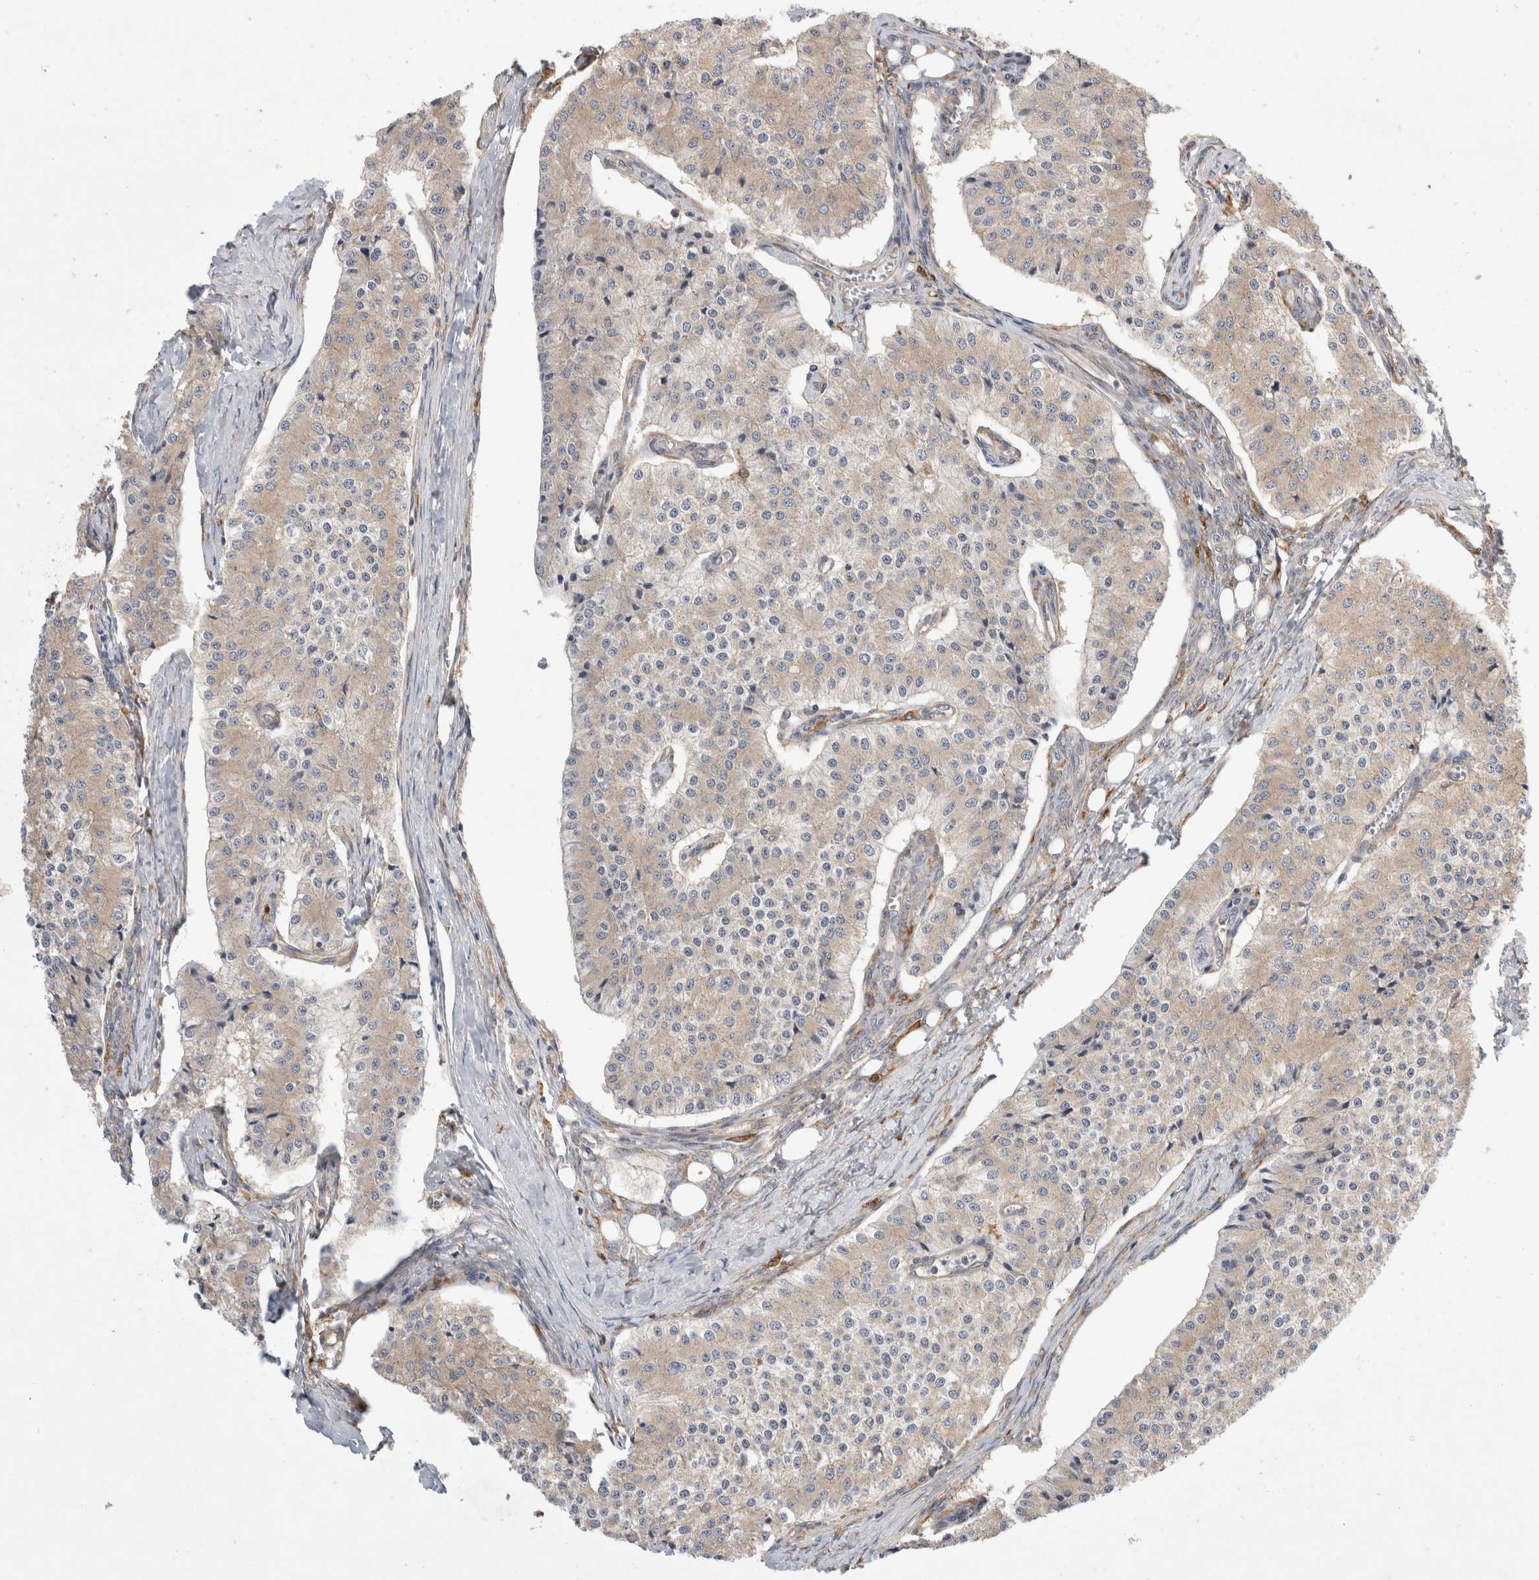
{"staining": {"intensity": "weak", "quantity": ">75%", "location": "cytoplasmic/membranous"}, "tissue": "carcinoid", "cell_type": "Tumor cells", "image_type": "cancer", "snomed": [{"axis": "morphology", "description": "Carcinoid, malignant, NOS"}, {"axis": "topography", "description": "Colon"}], "caption": "A micrograph of human carcinoid (malignant) stained for a protein shows weak cytoplasmic/membranous brown staining in tumor cells.", "gene": "CDCA7L", "patient": {"sex": "female", "age": 52}}